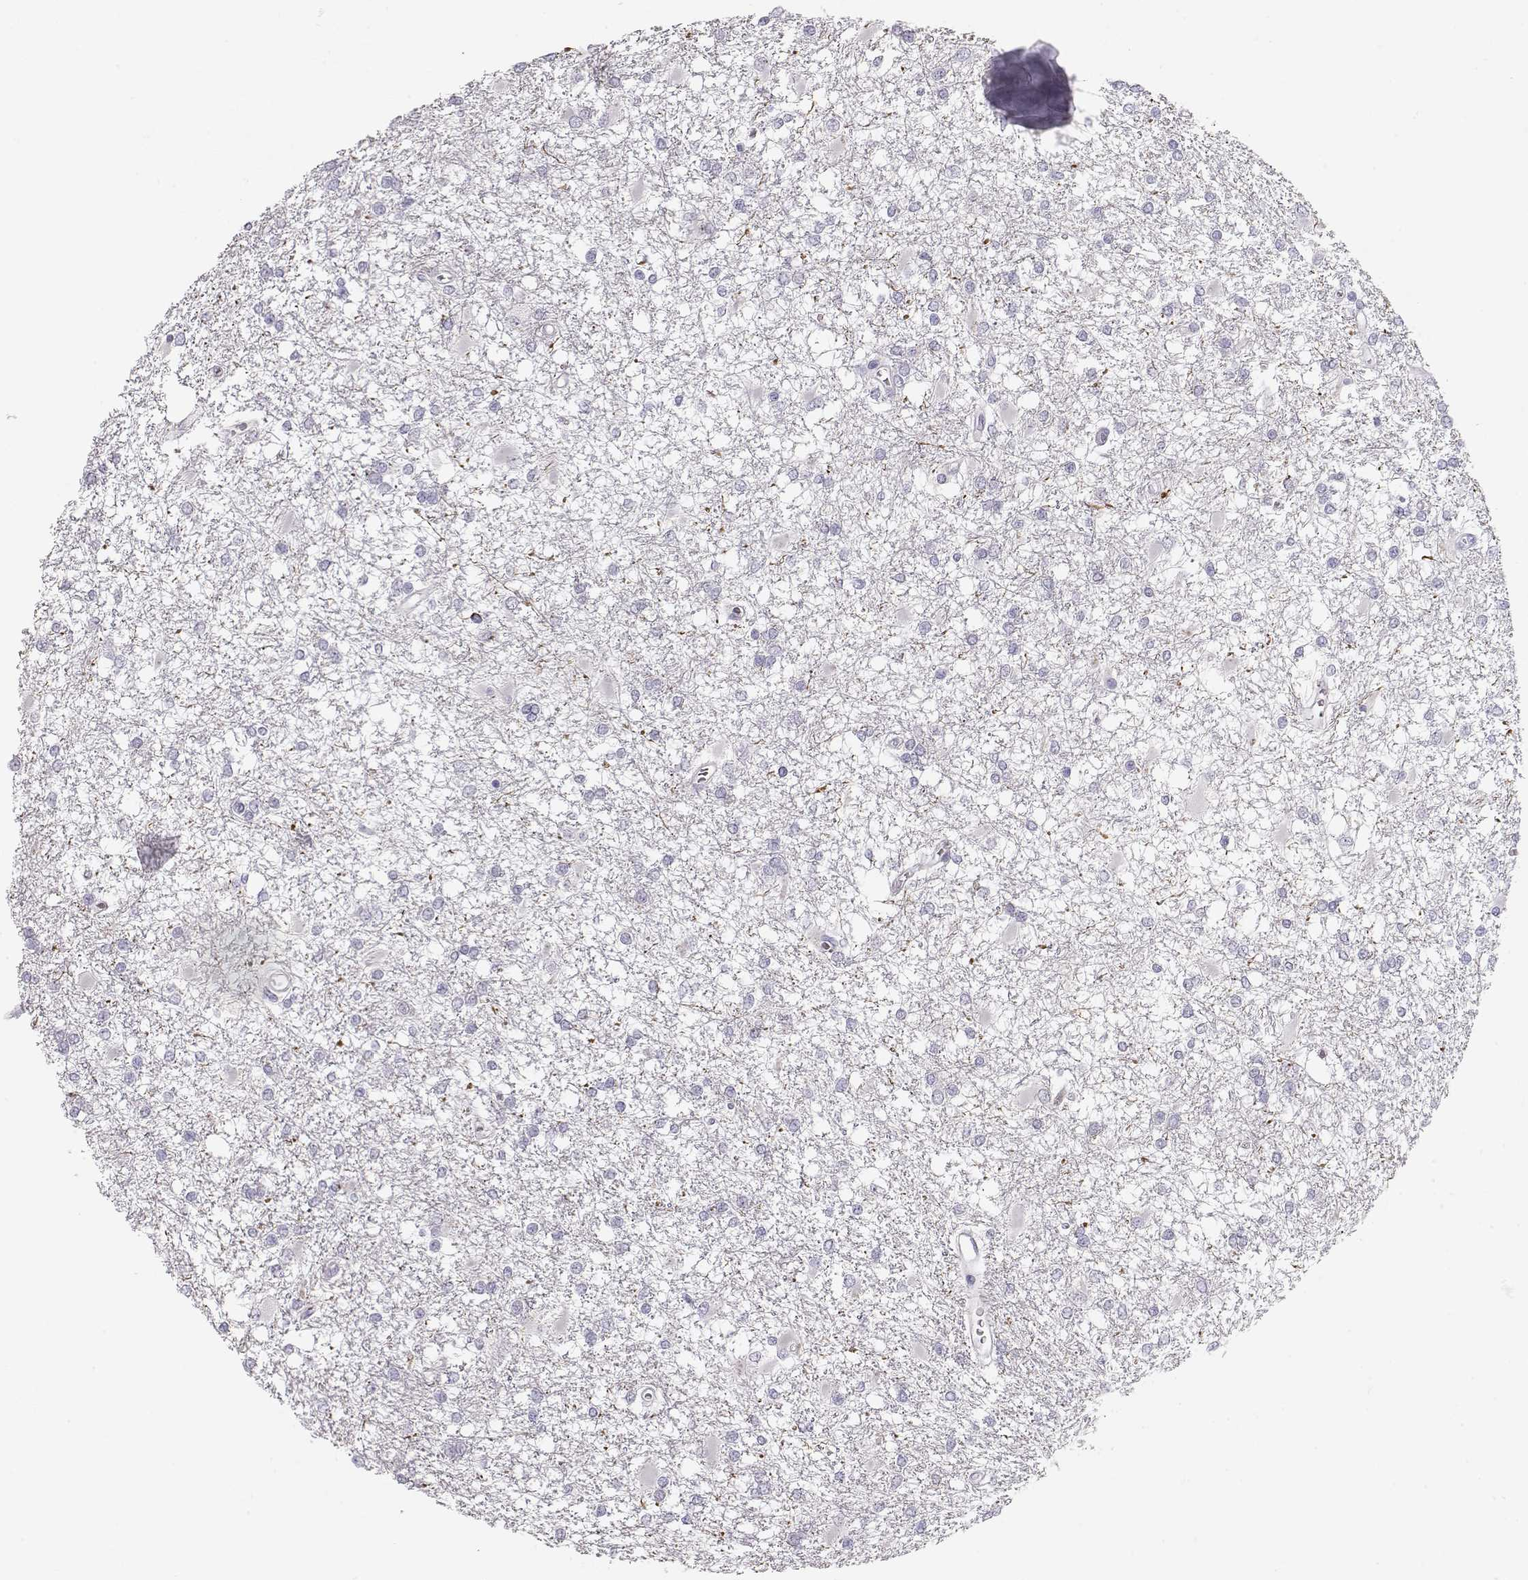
{"staining": {"intensity": "negative", "quantity": "none", "location": "none"}, "tissue": "glioma", "cell_type": "Tumor cells", "image_type": "cancer", "snomed": [{"axis": "morphology", "description": "Glioma, malignant, High grade"}, {"axis": "topography", "description": "Cerebral cortex"}], "caption": "IHC of glioma exhibits no staining in tumor cells.", "gene": "TTC26", "patient": {"sex": "male", "age": 79}}